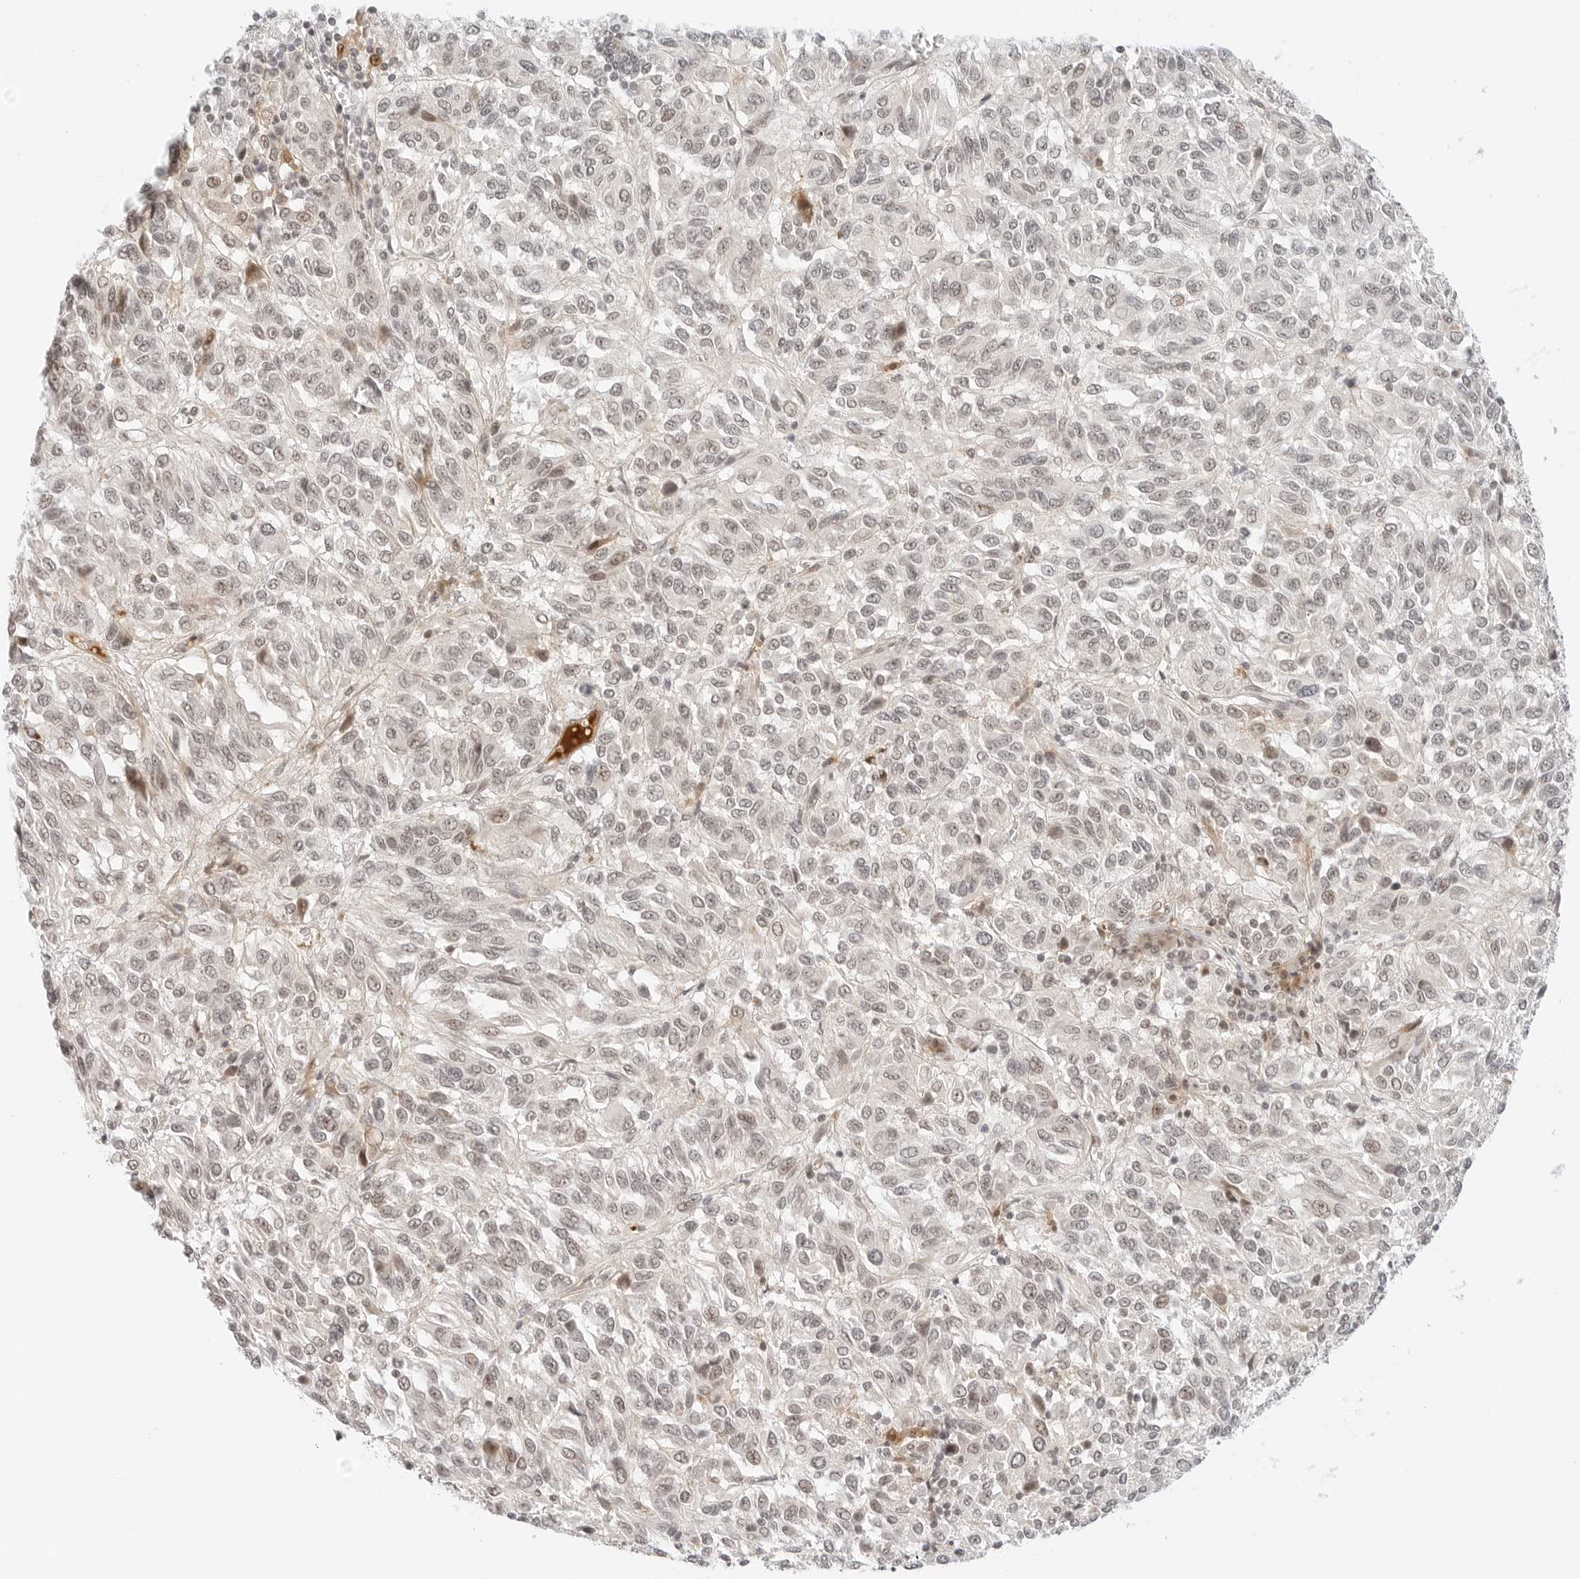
{"staining": {"intensity": "weak", "quantity": "<25%", "location": "nuclear"}, "tissue": "melanoma", "cell_type": "Tumor cells", "image_type": "cancer", "snomed": [{"axis": "morphology", "description": "Malignant melanoma, Metastatic site"}, {"axis": "topography", "description": "Lung"}], "caption": "High power microscopy histopathology image of an immunohistochemistry photomicrograph of melanoma, revealing no significant positivity in tumor cells.", "gene": "NEO1", "patient": {"sex": "male", "age": 64}}